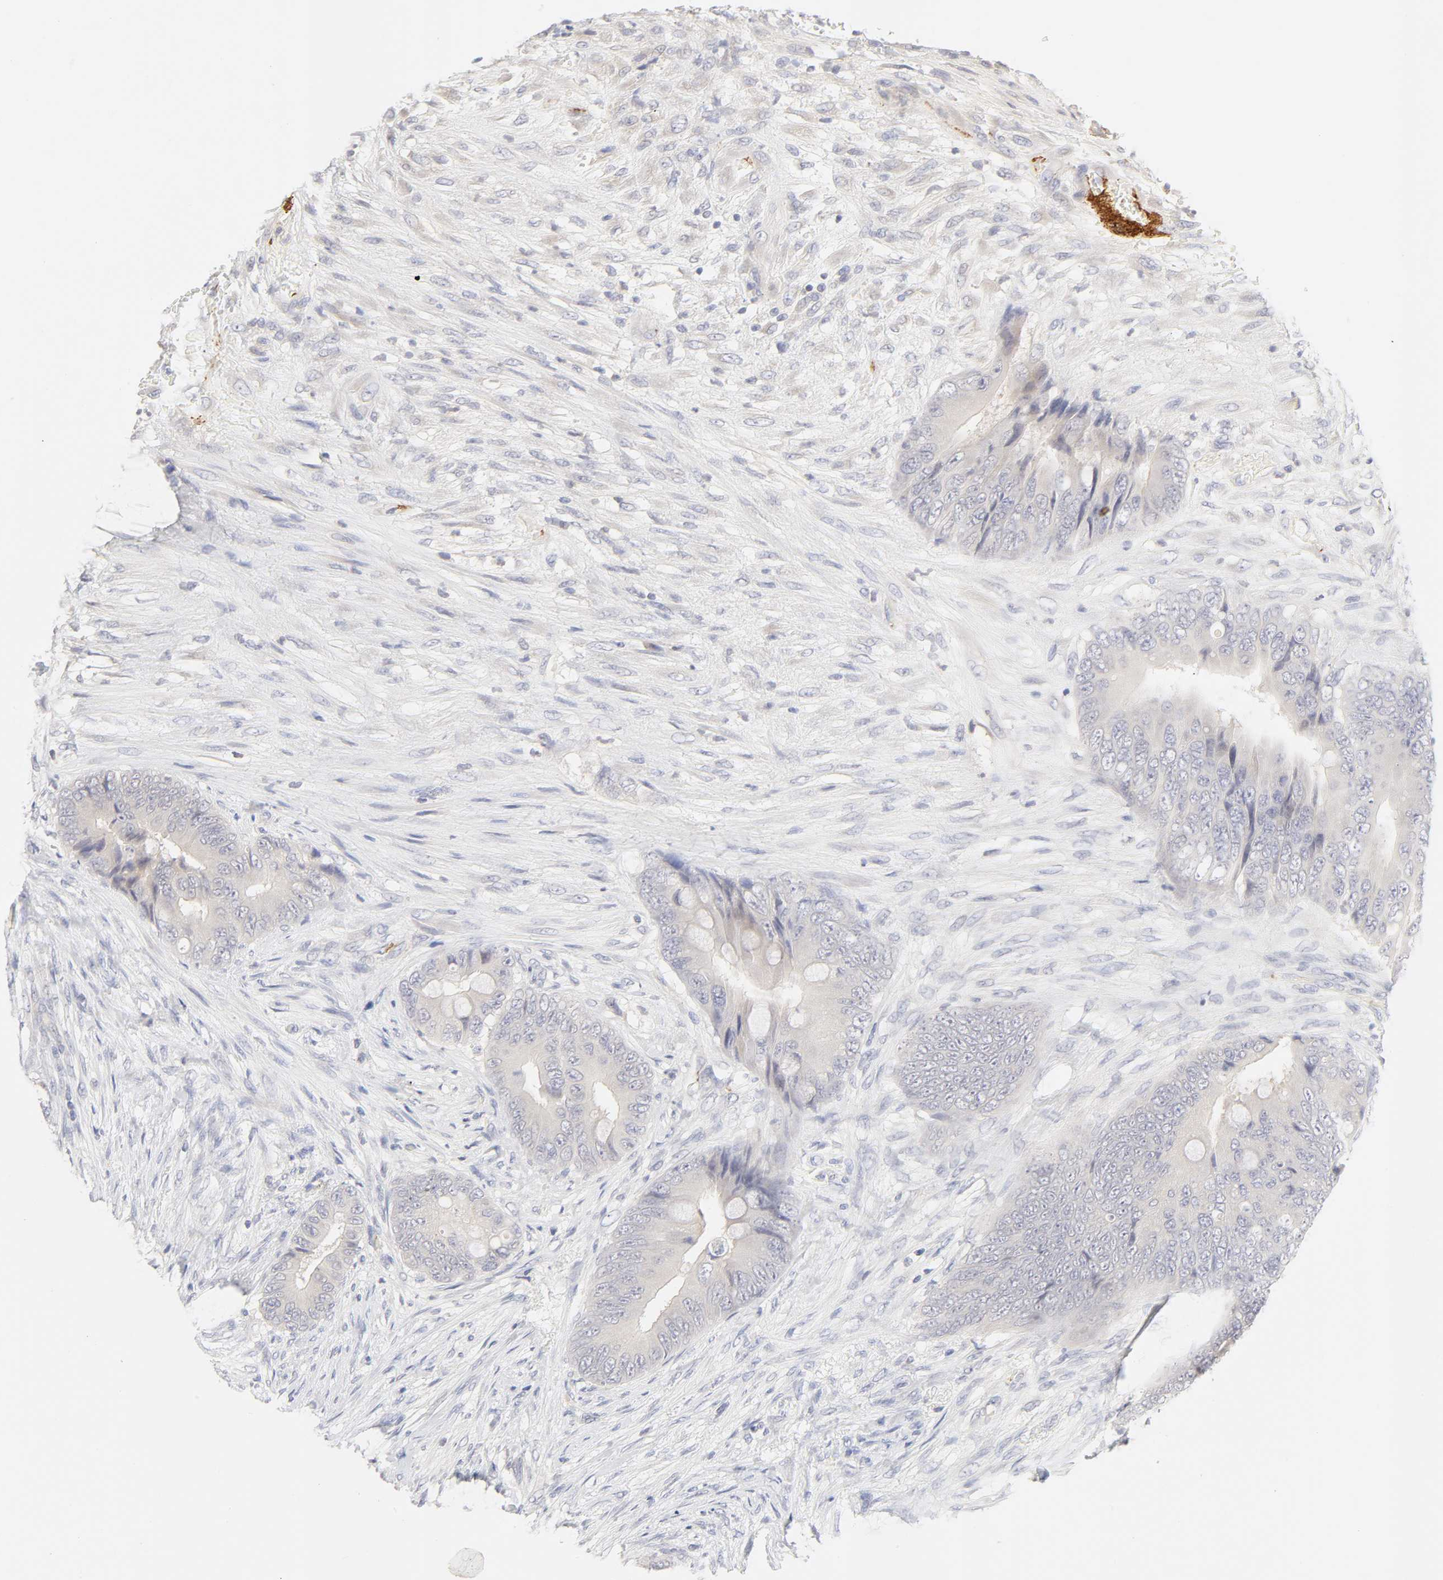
{"staining": {"intensity": "weak", "quantity": "<25%", "location": "cytoplasmic/membranous"}, "tissue": "colorectal cancer", "cell_type": "Tumor cells", "image_type": "cancer", "snomed": [{"axis": "morphology", "description": "Adenocarcinoma, NOS"}, {"axis": "topography", "description": "Rectum"}], "caption": "A micrograph of human adenocarcinoma (colorectal) is negative for staining in tumor cells.", "gene": "CYP4B1", "patient": {"sex": "female", "age": 77}}